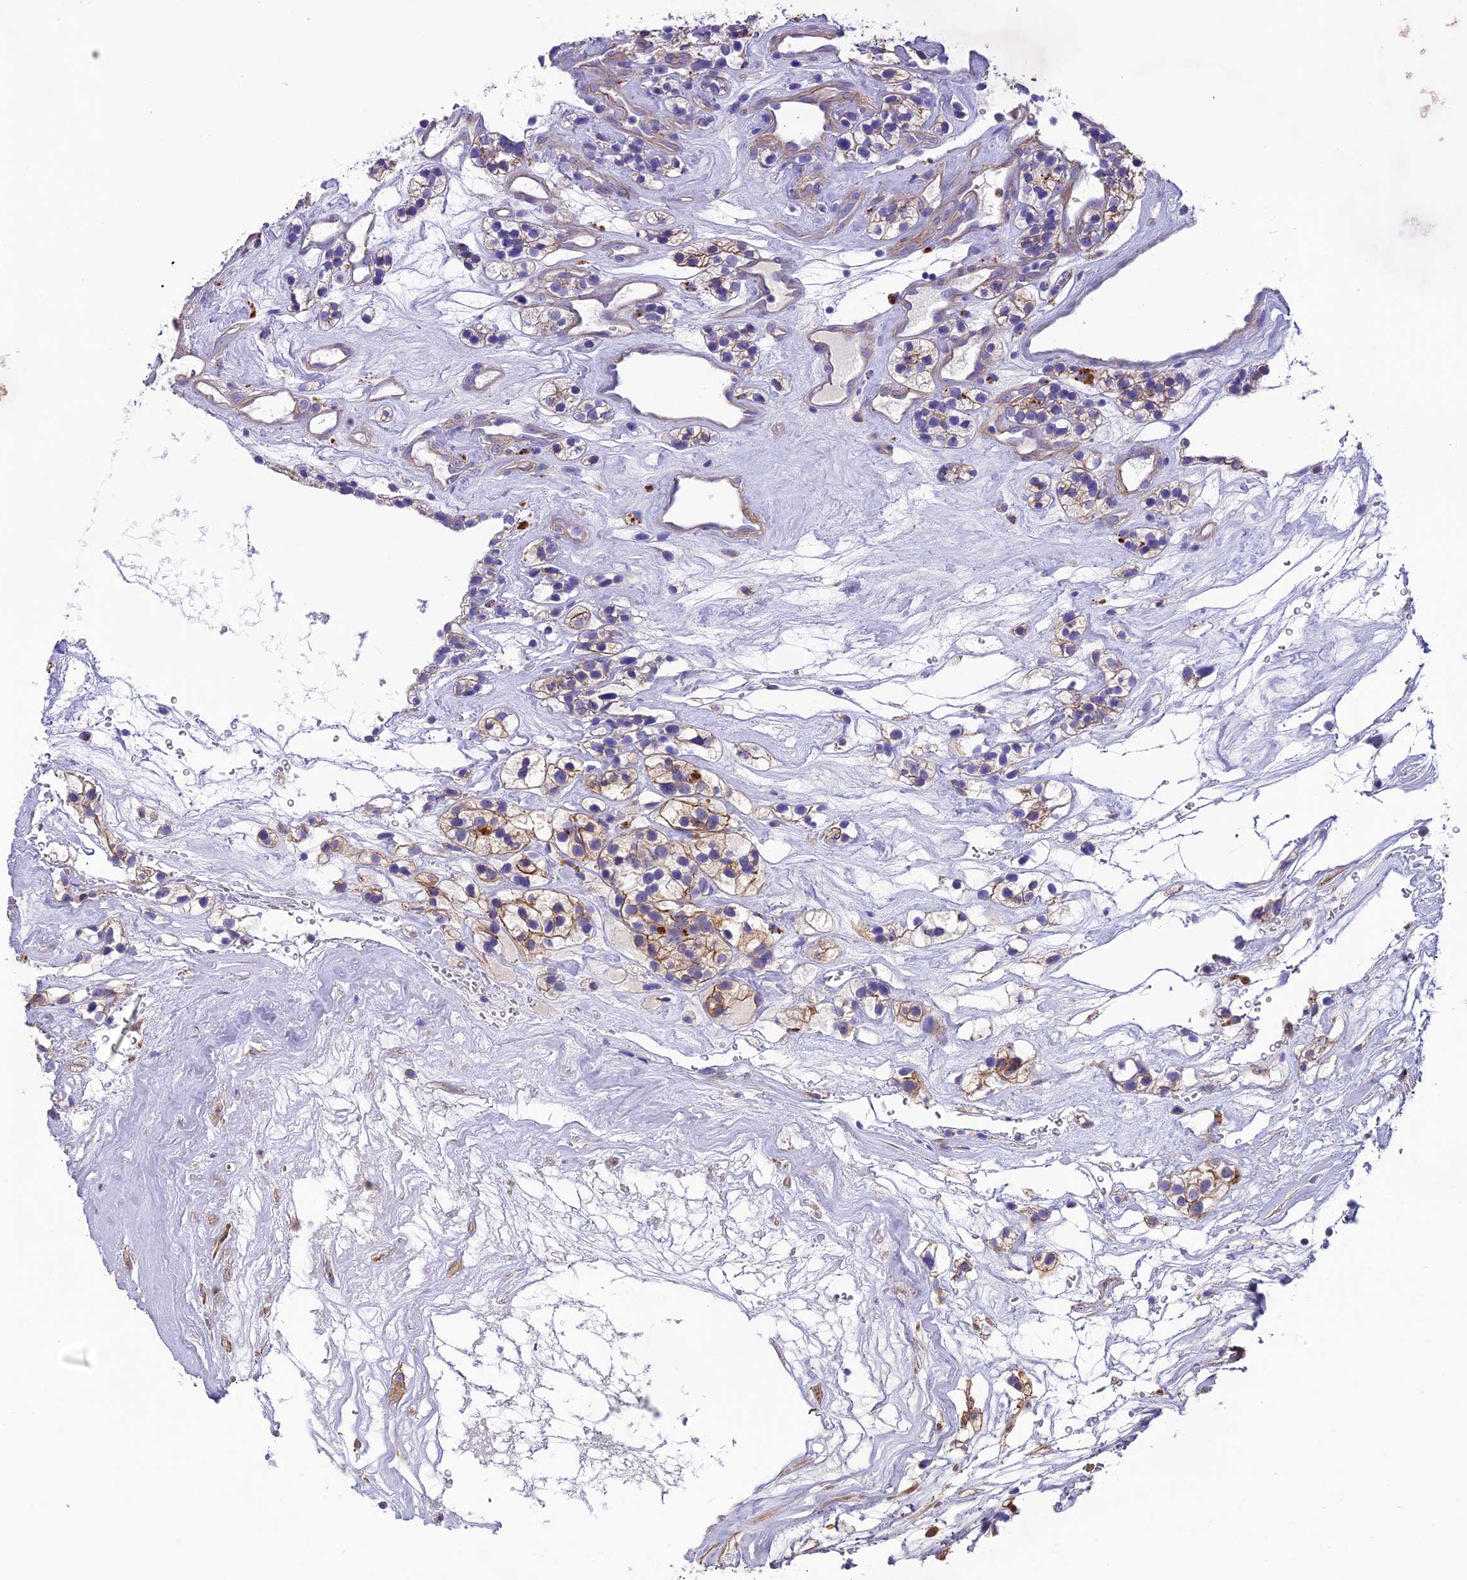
{"staining": {"intensity": "moderate", "quantity": "<25%", "location": "cytoplasmic/membranous"}, "tissue": "renal cancer", "cell_type": "Tumor cells", "image_type": "cancer", "snomed": [{"axis": "morphology", "description": "Adenocarcinoma, NOS"}, {"axis": "topography", "description": "Kidney"}], "caption": "Immunohistochemical staining of human adenocarcinoma (renal) shows low levels of moderate cytoplasmic/membranous protein positivity in about <25% of tumor cells.", "gene": "TNS1", "patient": {"sex": "female", "age": 57}}